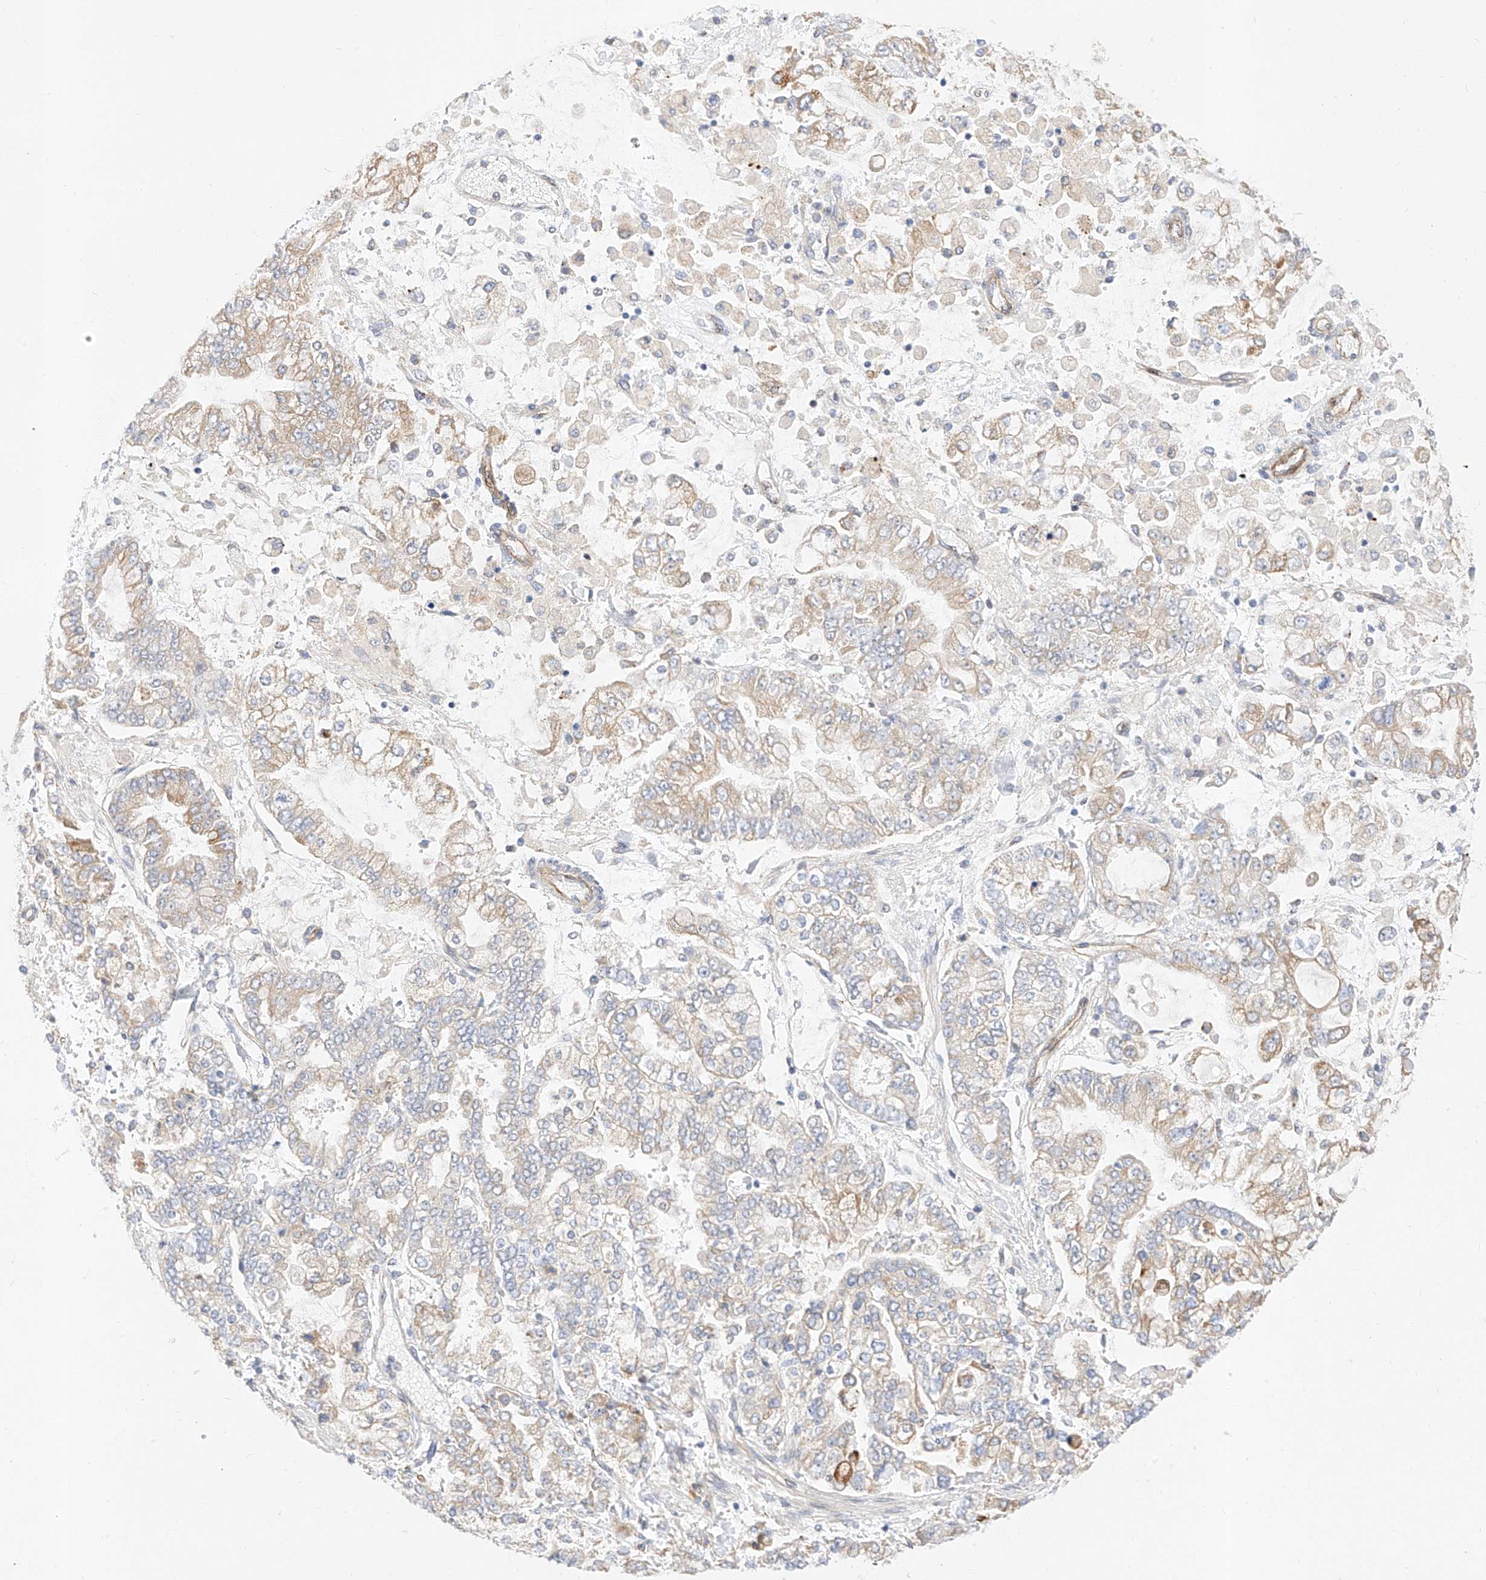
{"staining": {"intensity": "weak", "quantity": "<25%", "location": "cytoplasmic/membranous"}, "tissue": "stomach cancer", "cell_type": "Tumor cells", "image_type": "cancer", "snomed": [{"axis": "morphology", "description": "Normal tissue, NOS"}, {"axis": "morphology", "description": "Adenocarcinoma, NOS"}, {"axis": "topography", "description": "Stomach, upper"}, {"axis": "topography", "description": "Stomach"}], "caption": "There is no significant expression in tumor cells of stomach adenocarcinoma.", "gene": "ATXN7L2", "patient": {"sex": "male", "age": 76}}